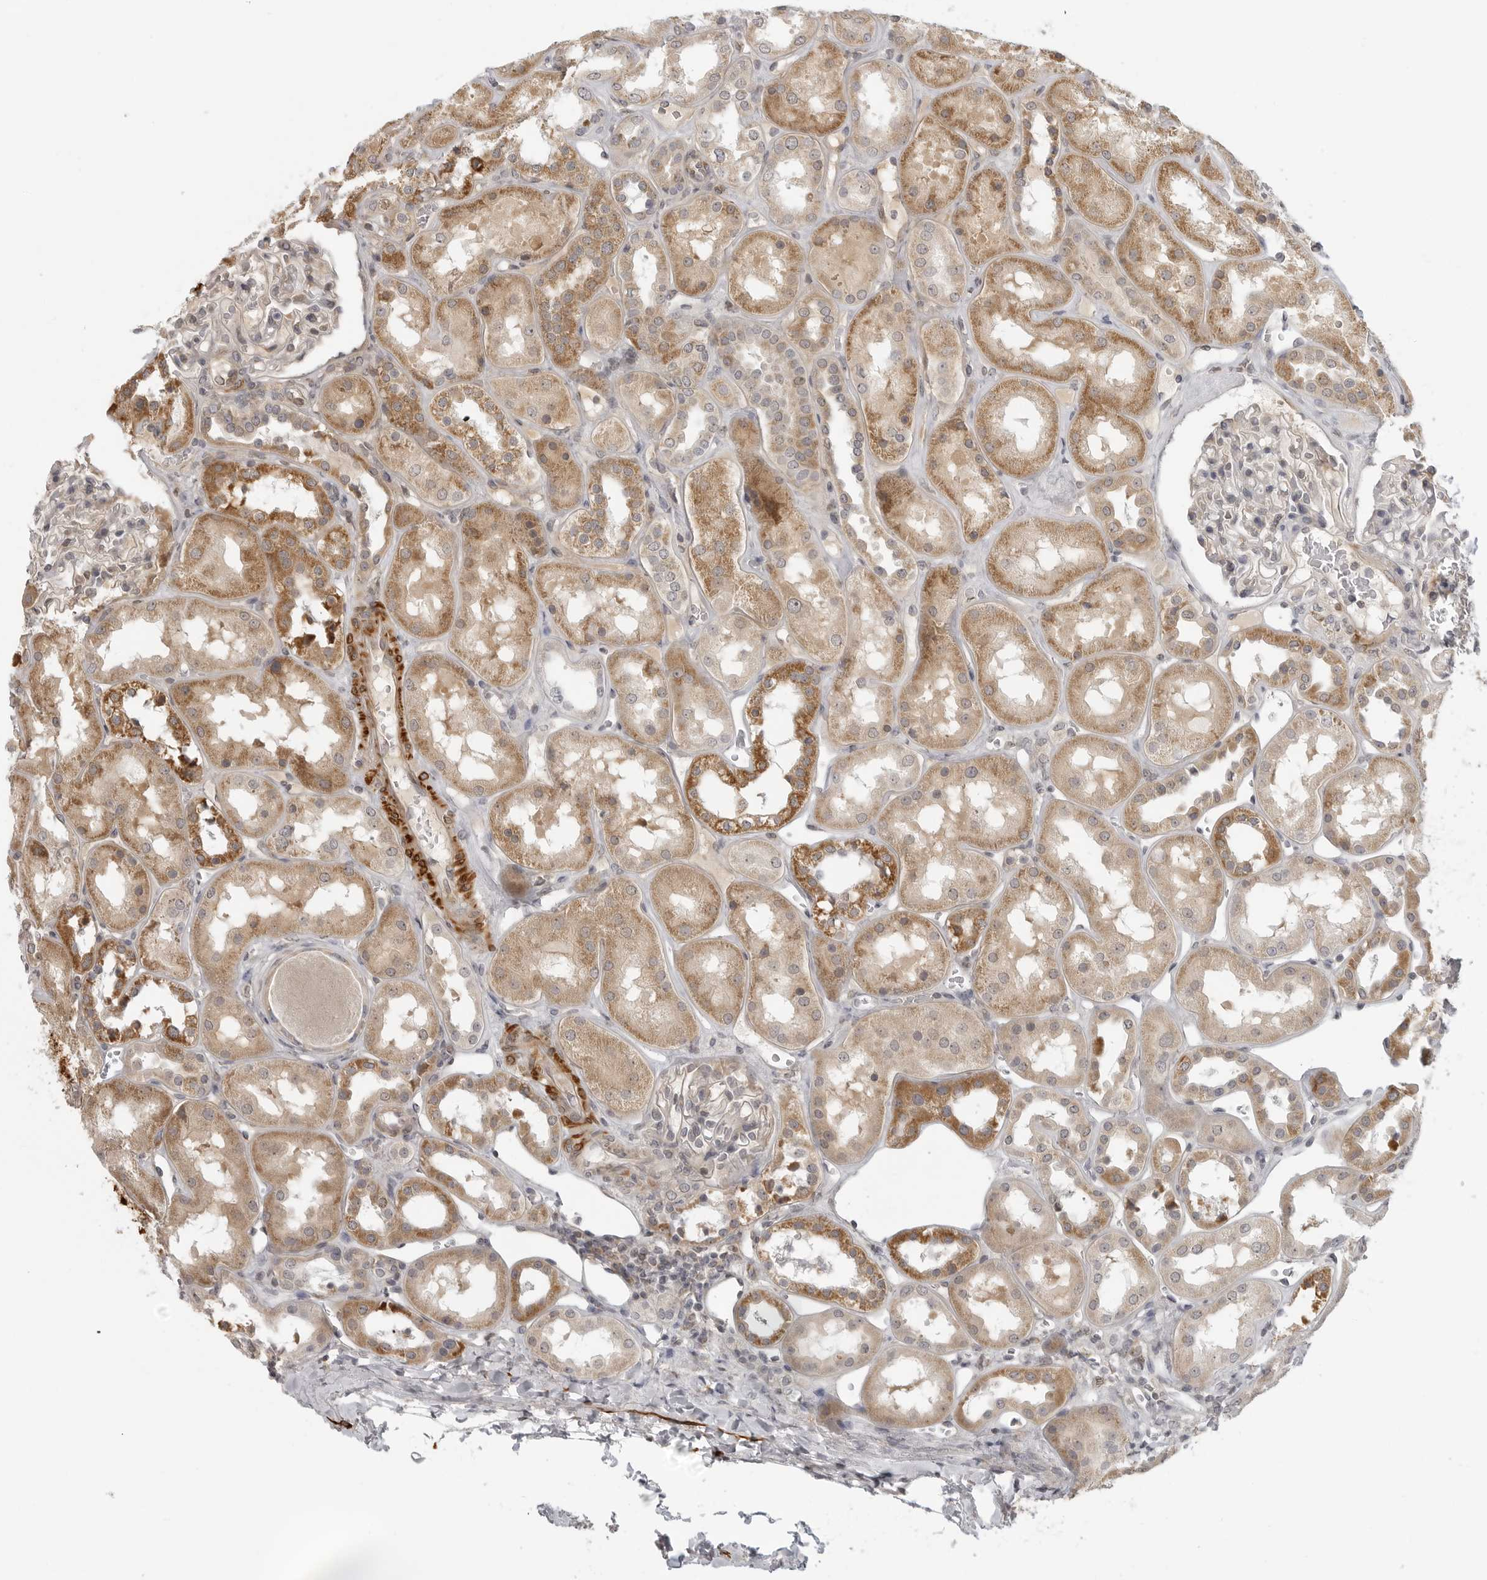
{"staining": {"intensity": "negative", "quantity": "none", "location": "none"}, "tissue": "kidney", "cell_type": "Cells in glomeruli", "image_type": "normal", "snomed": [{"axis": "morphology", "description": "Normal tissue, NOS"}, {"axis": "topography", "description": "Kidney"}], "caption": "Kidney stained for a protein using immunohistochemistry reveals no positivity cells in glomeruli.", "gene": "MAP7D1", "patient": {"sex": "male", "age": 70}}